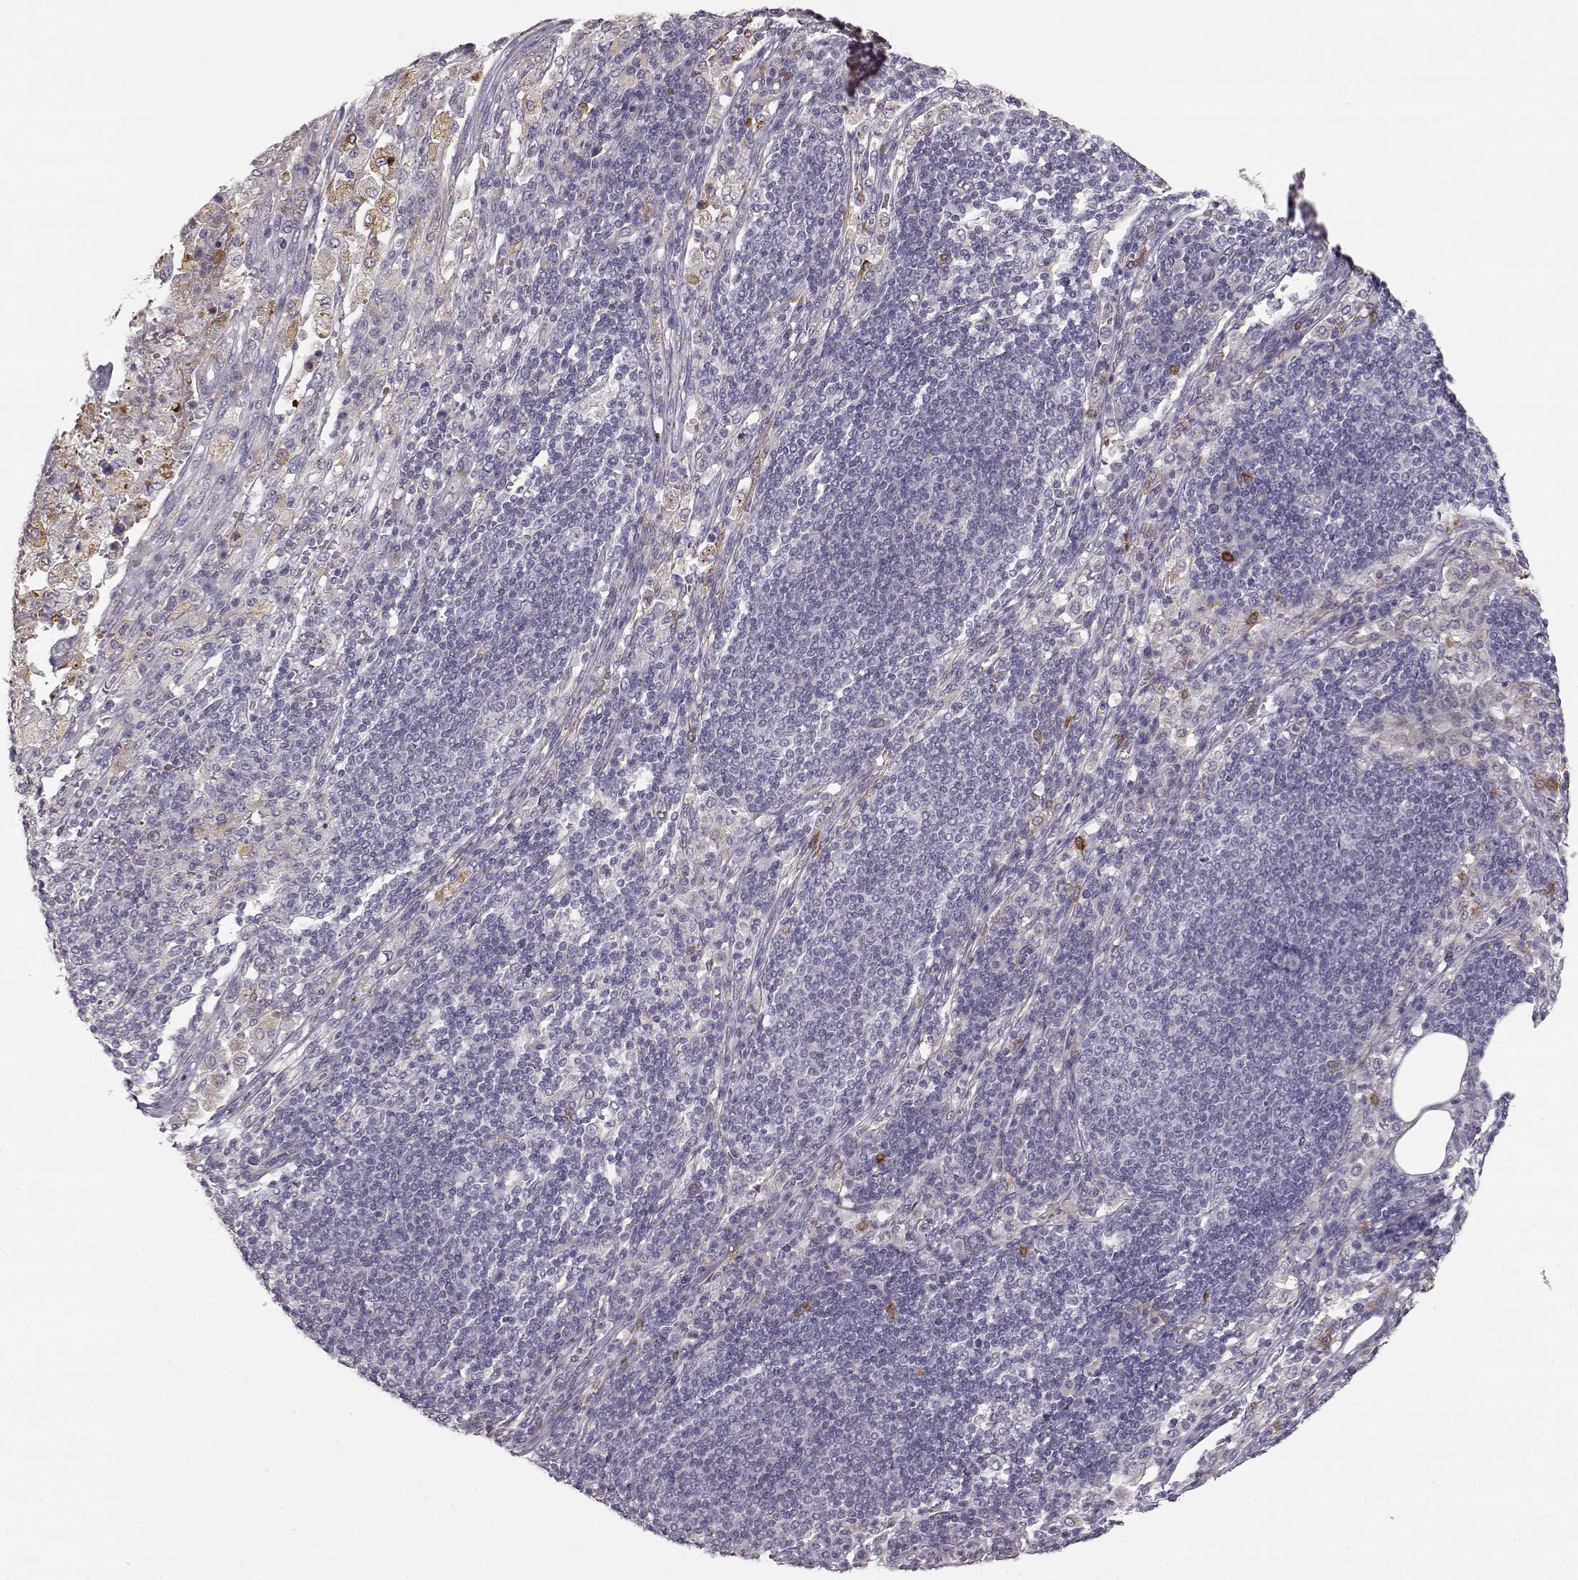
{"staining": {"intensity": "weak", "quantity": "<25%", "location": "cytoplasmic/membranous"}, "tissue": "pancreatic cancer", "cell_type": "Tumor cells", "image_type": "cancer", "snomed": [{"axis": "morphology", "description": "Adenocarcinoma, NOS"}, {"axis": "topography", "description": "Pancreas"}], "caption": "This is a photomicrograph of immunohistochemistry staining of pancreatic cancer (adenocarcinoma), which shows no expression in tumor cells. (DAB (3,3'-diaminobenzidine) immunohistochemistry, high magnification).", "gene": "GHR", "patient": {"sex": "female", "age": 61}}